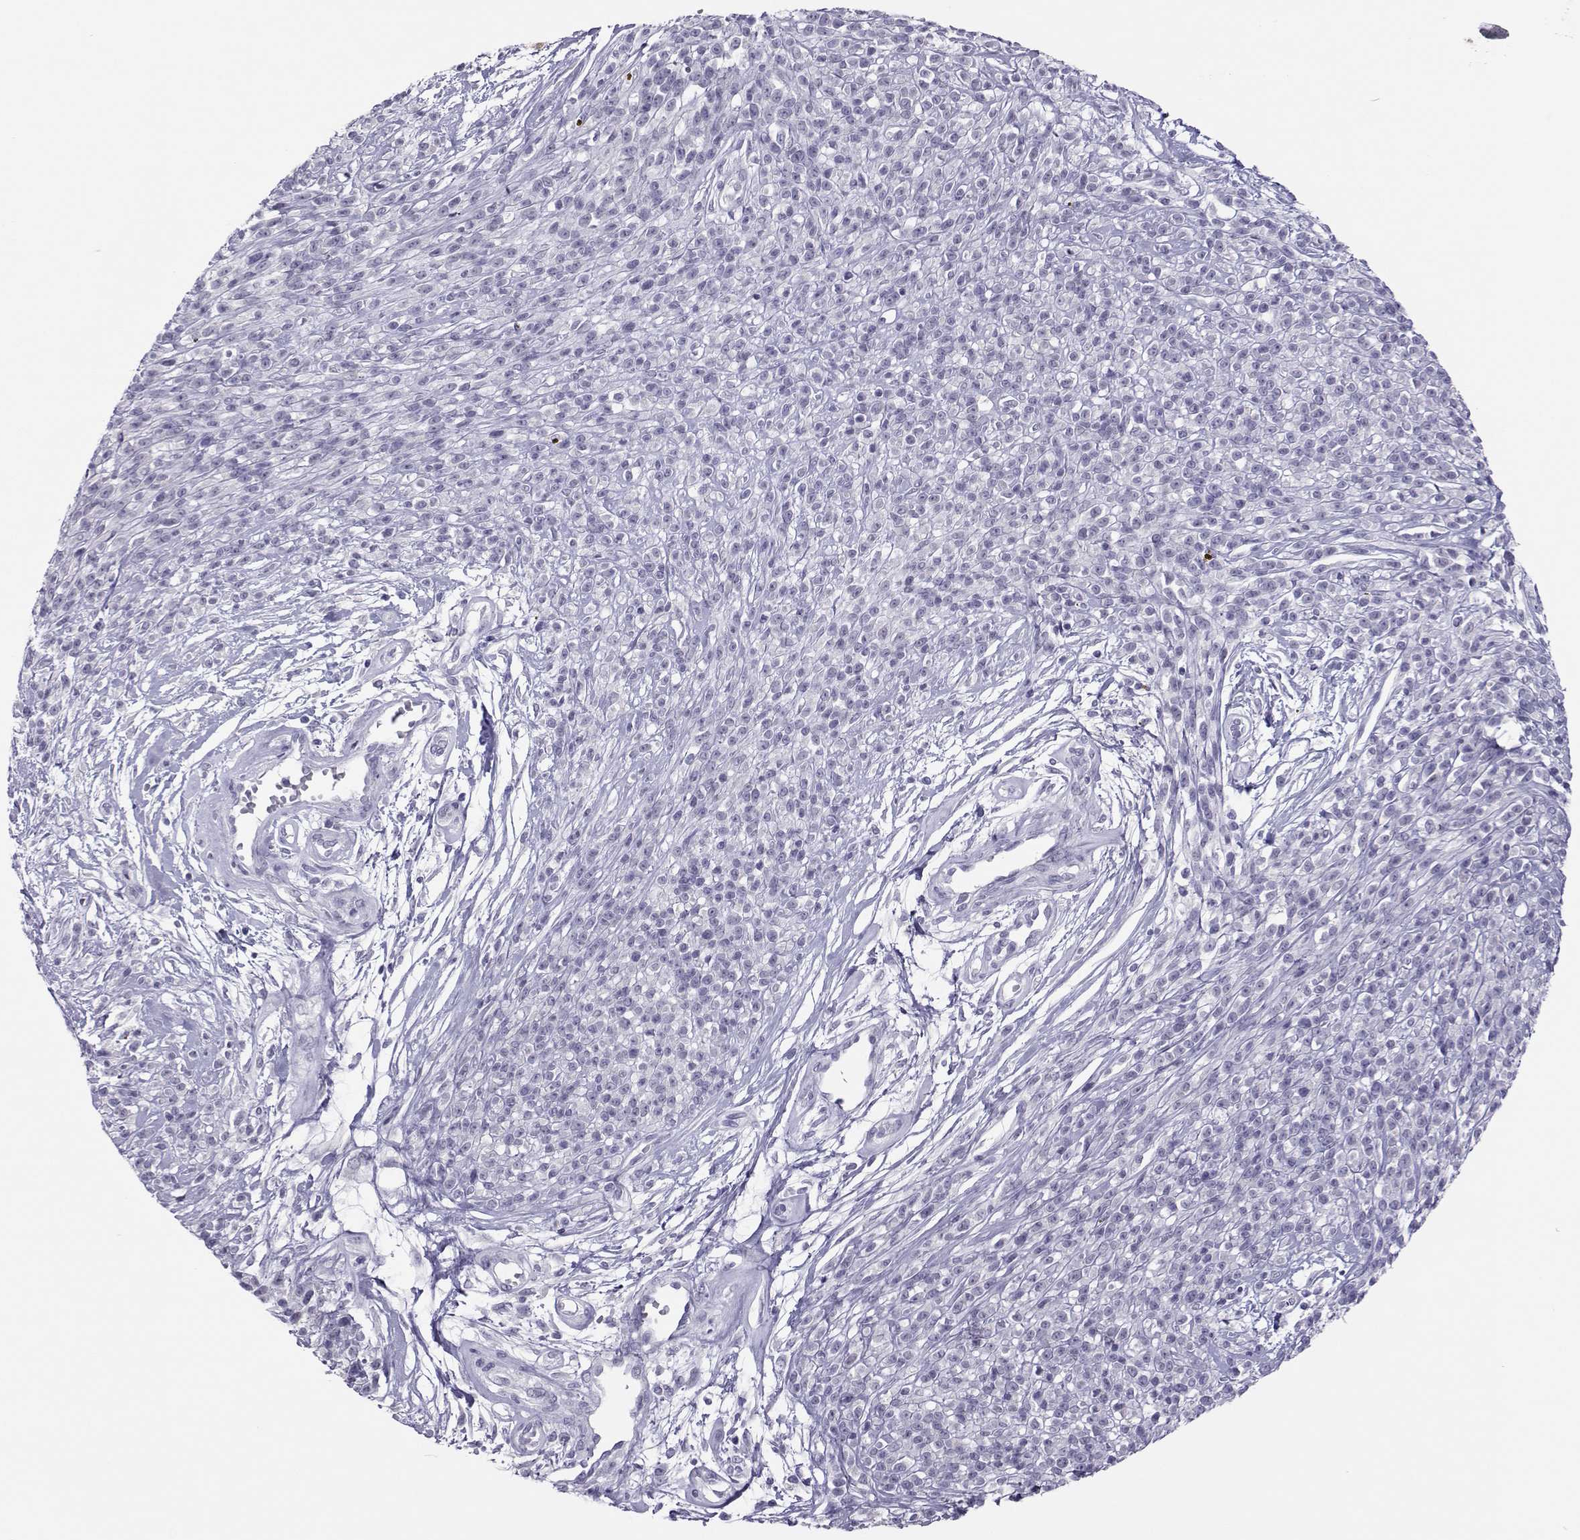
{"staining": {"intensity": "negative", "quantity": "none", "location": "none"}, "tissue": "melanoma", "cell_type": "Tumor cells", "image_type": "cancer", "snomed": [{"axis": "morphology", "description": "Malignant melanoma, NOS"}, {"axis": "topography", "description": "Skin"}, {"axis": "topography", "description": "Skin of trunk"}], "caption": "This is an IHC micrograph of malignant melanoma. There is no positivity in tumor cells.", "gene": "TRPM7", "patient": {"sex": "male", "age": 74}}